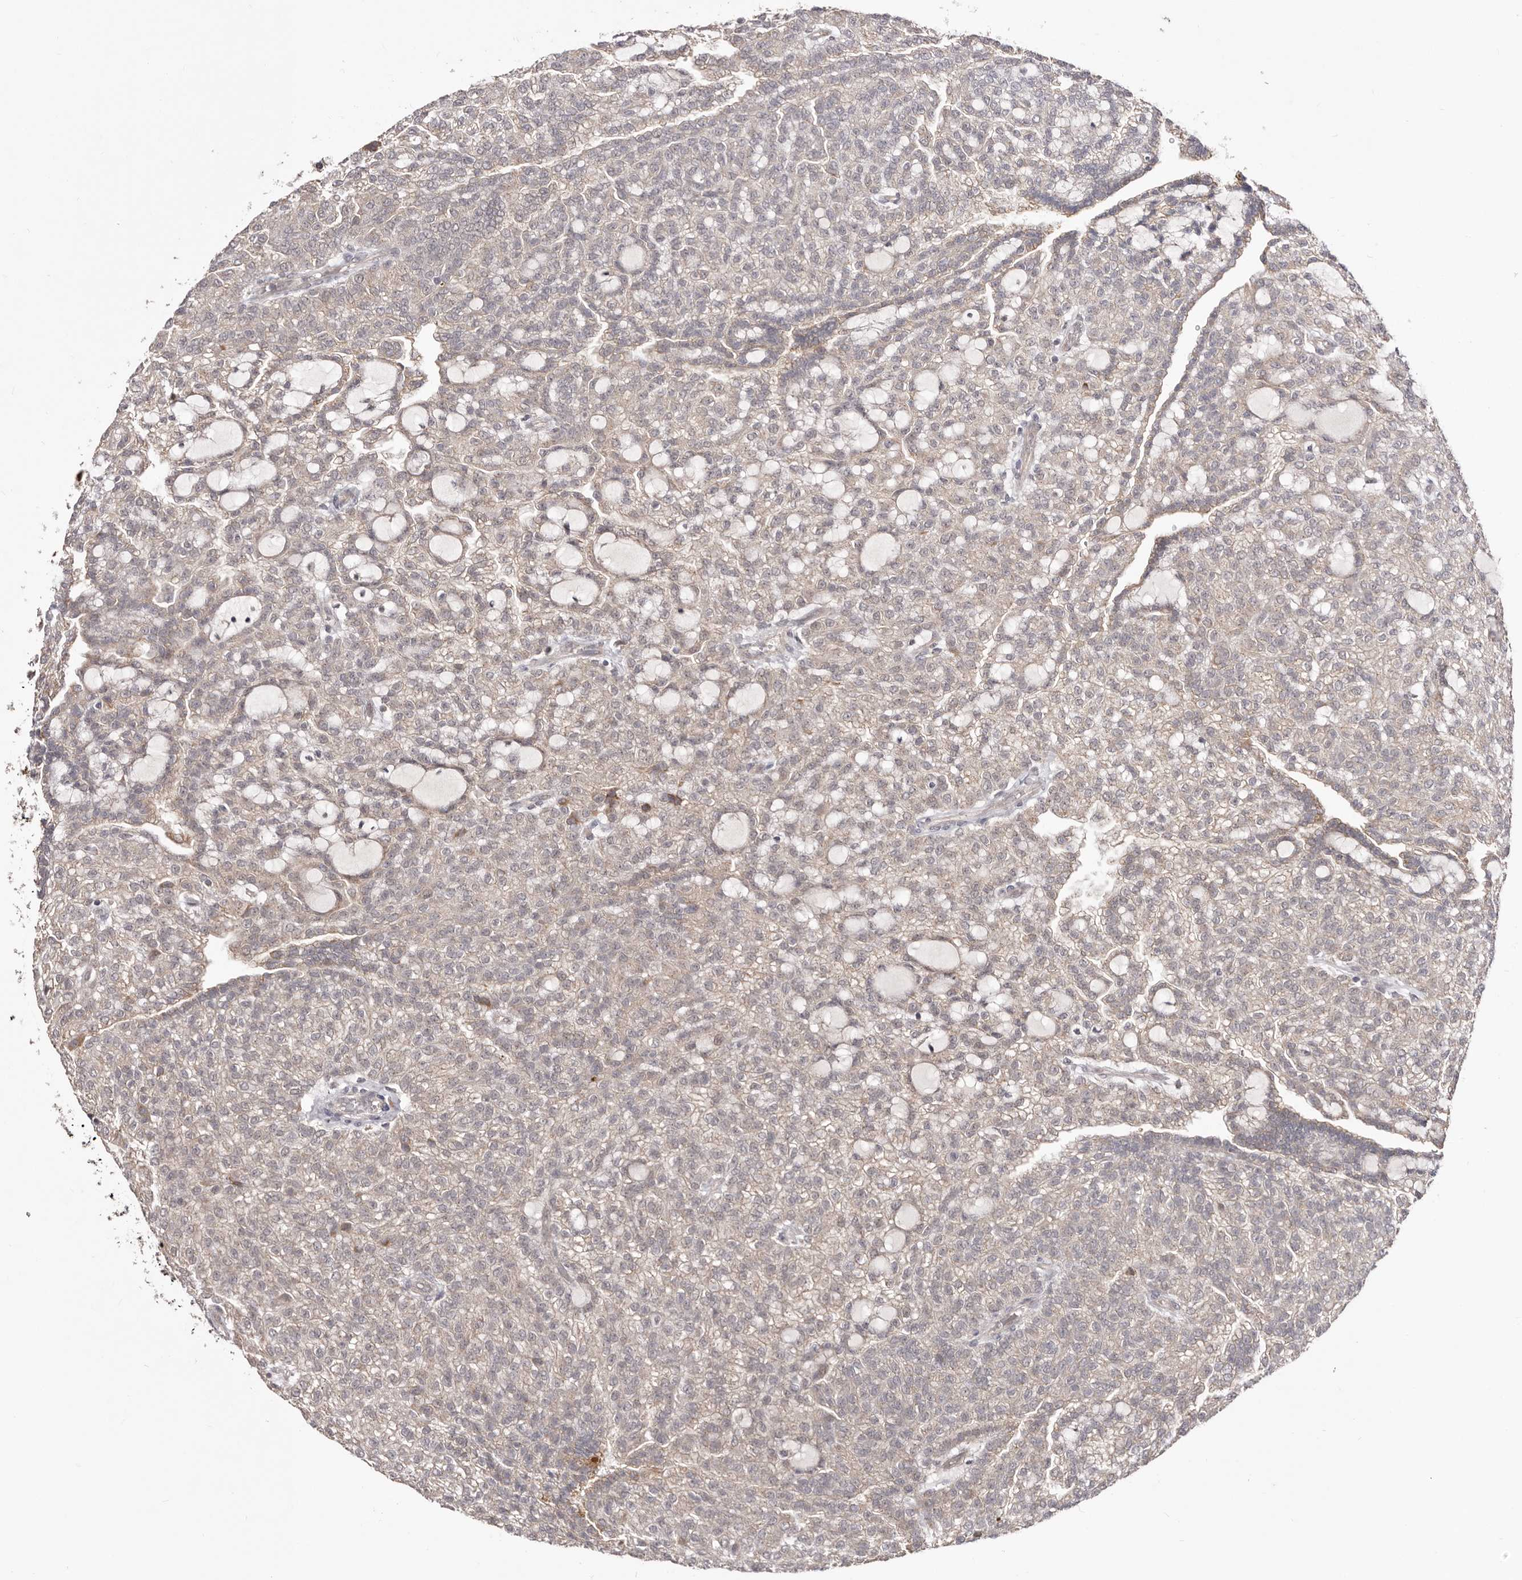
{"staining": {"intensity": "weak", "quantity": "<25%", "location": "cytoplasmic/membranous"}, "tissue": "renal cancer", "cell_type": "Tumor cells", "image_type": "cancer", "snomed": [{"axis": "morphology", "description": "Adenocarcinoma, NOS"}, {"axis": "topography", "description": "Kidney"}], "caption": "This image is of renal adenocarcinoma stained with IHC to label a protein in brown with the nuclei are counter-stained blue. There is no staining in tumor cells.", "gene": "EGR3", "patient": {"sex": "male", "age": 63}}